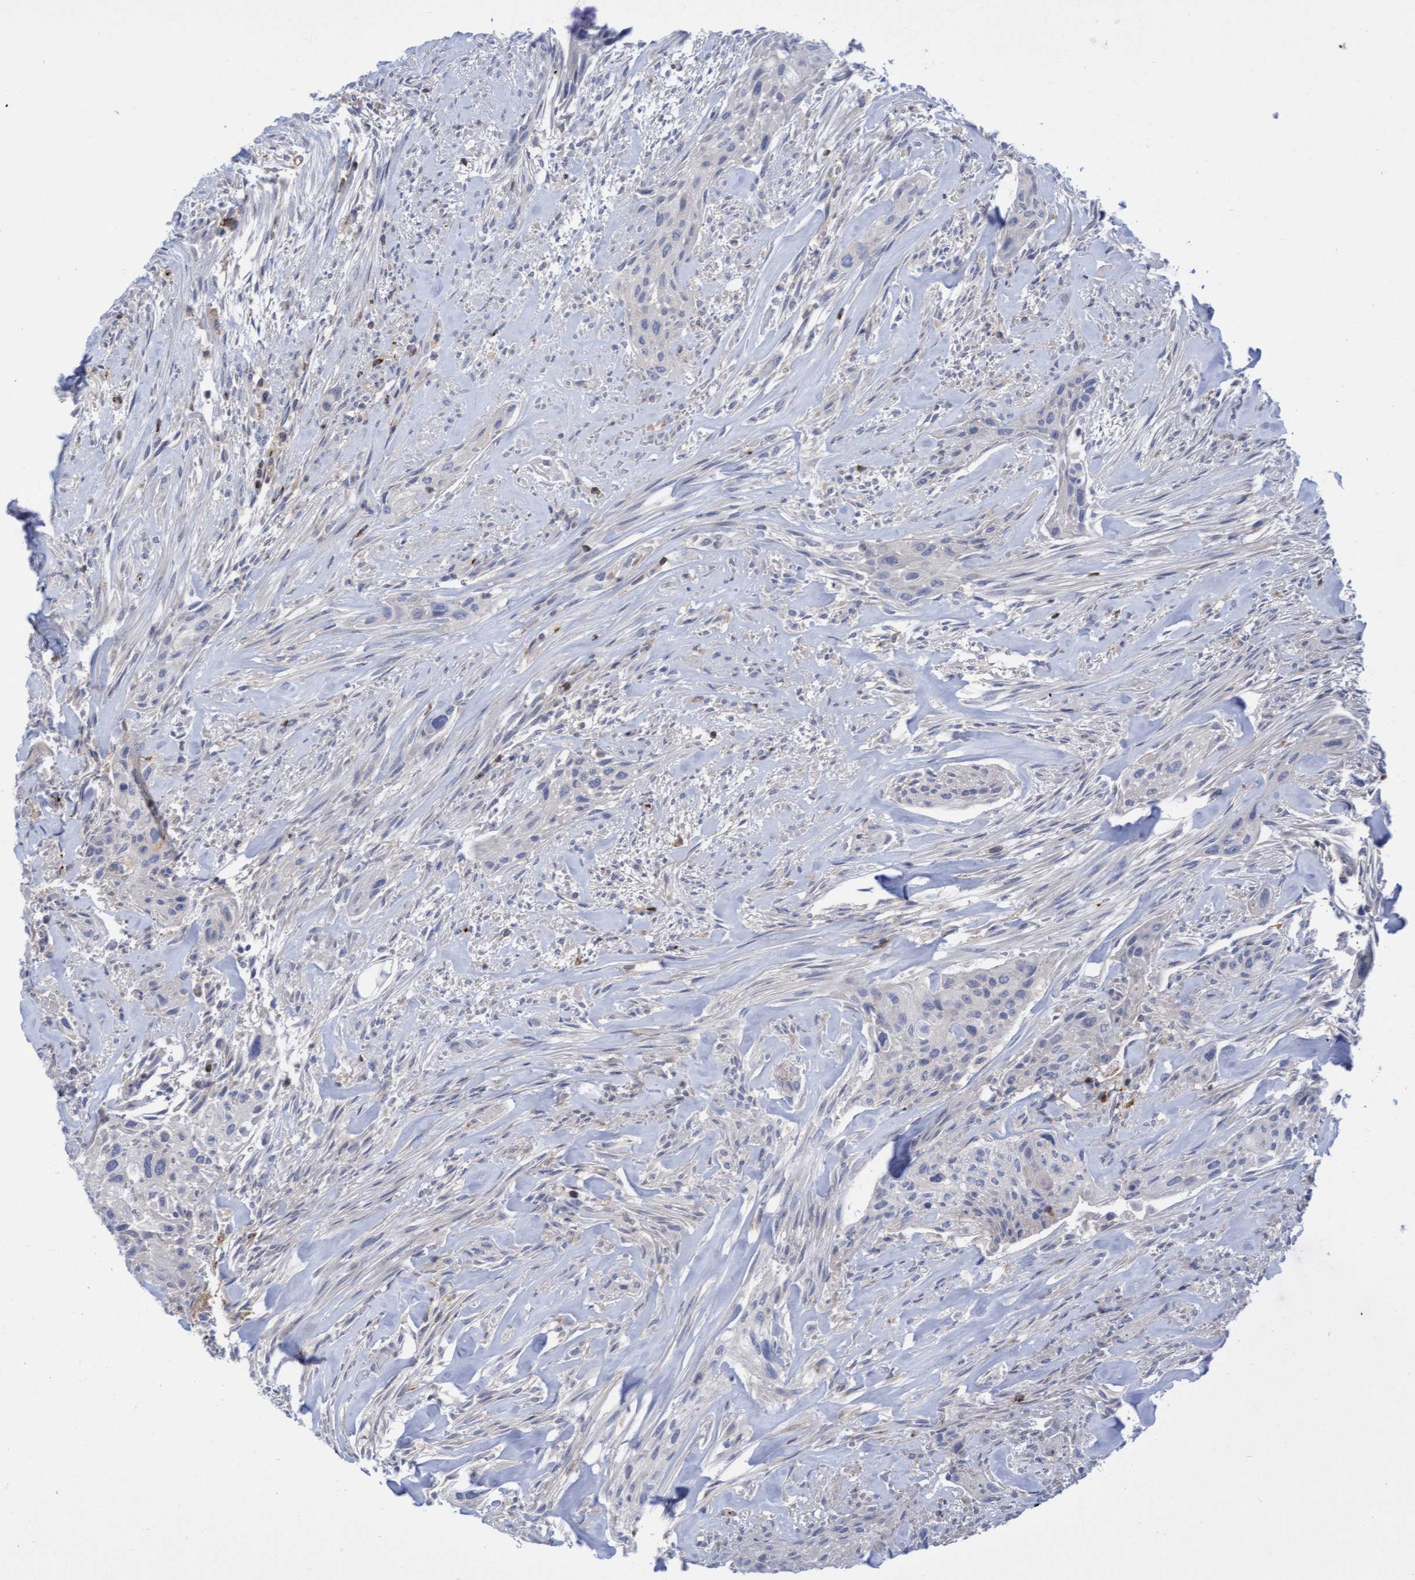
{"staining": {"intensity": "weak", "quantity": "<25%", "location": "cytoplasmic/membranous"}, "tissue": "urothelial cancer", "cell_type": "Tumor cells", "image_type": "cancer", "snomed": [{"axis": "morphology", "description": "Urothelial carcinoma, Low grade"}, {"axis": "morphology", "description": "Urothelial carcinoma, High grade"}, {"axis": "topography", "description": "Urinary bladder"}], "caption": "A photomicrograph of human urothelial carcinoma (low-grade) is negative for staining in tumor cells.", "gene": "FNBP1", "patient": {"sex": "male", "age": 35}}